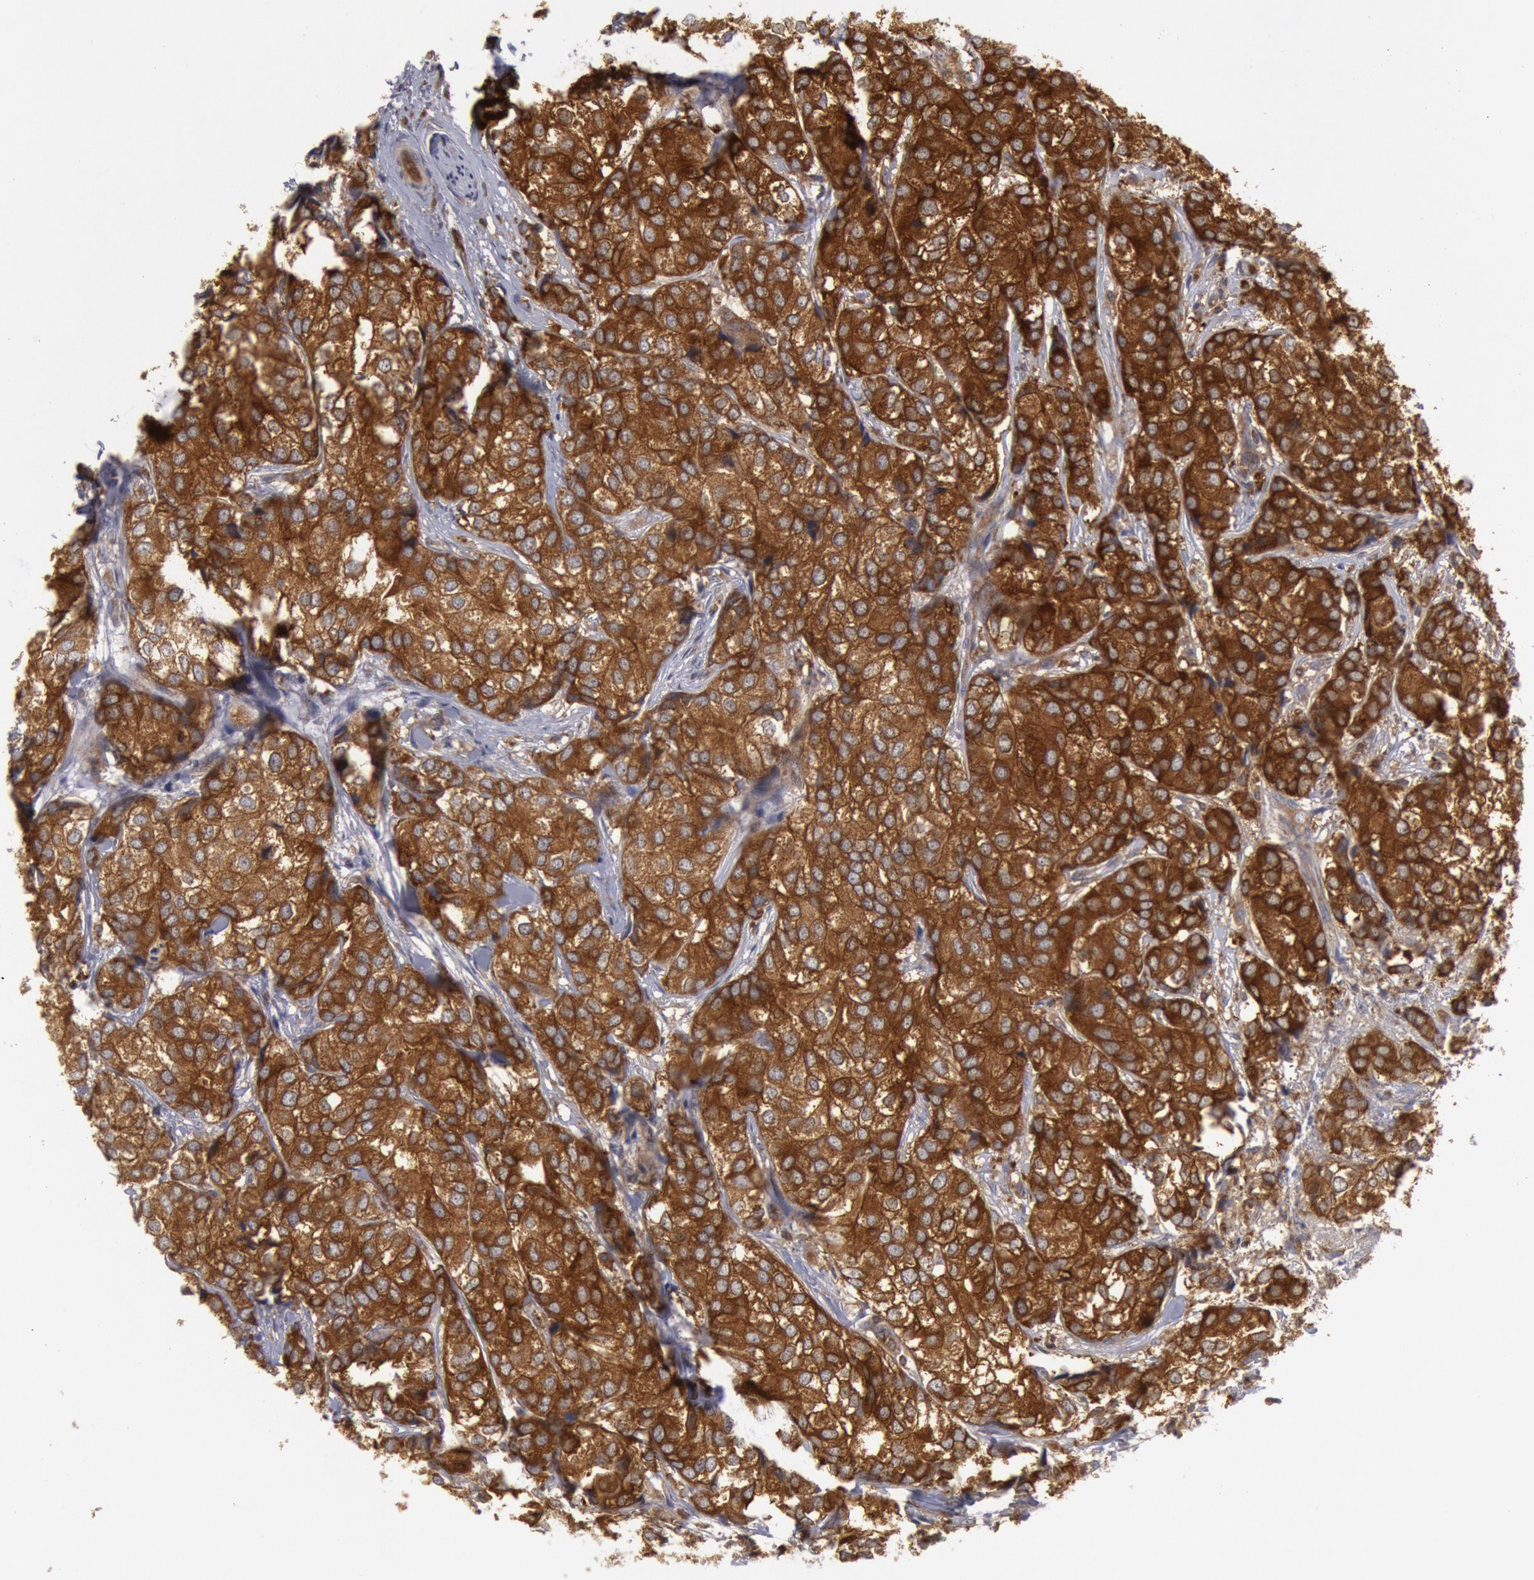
{"staining": {"intensity": "strong", "quantity": ">75%", "location": "cytoplasmic/membranous"}, "tissue": "breast cancer", "cell_type": "Tumor cells", "image_type": "cancer", "snomed": [{"axis": "morphology", "description": "Duct carcinoma"}, {"axis": "topography", "description": "Breast"}], "caption": "The image reveals staining of breast cancer, revealing strong cytoplasmic/membranous protein staining (brown color) within tumor cells.", "gene": "IKBKB", "patient": {"sex": "female", "age": 68}}